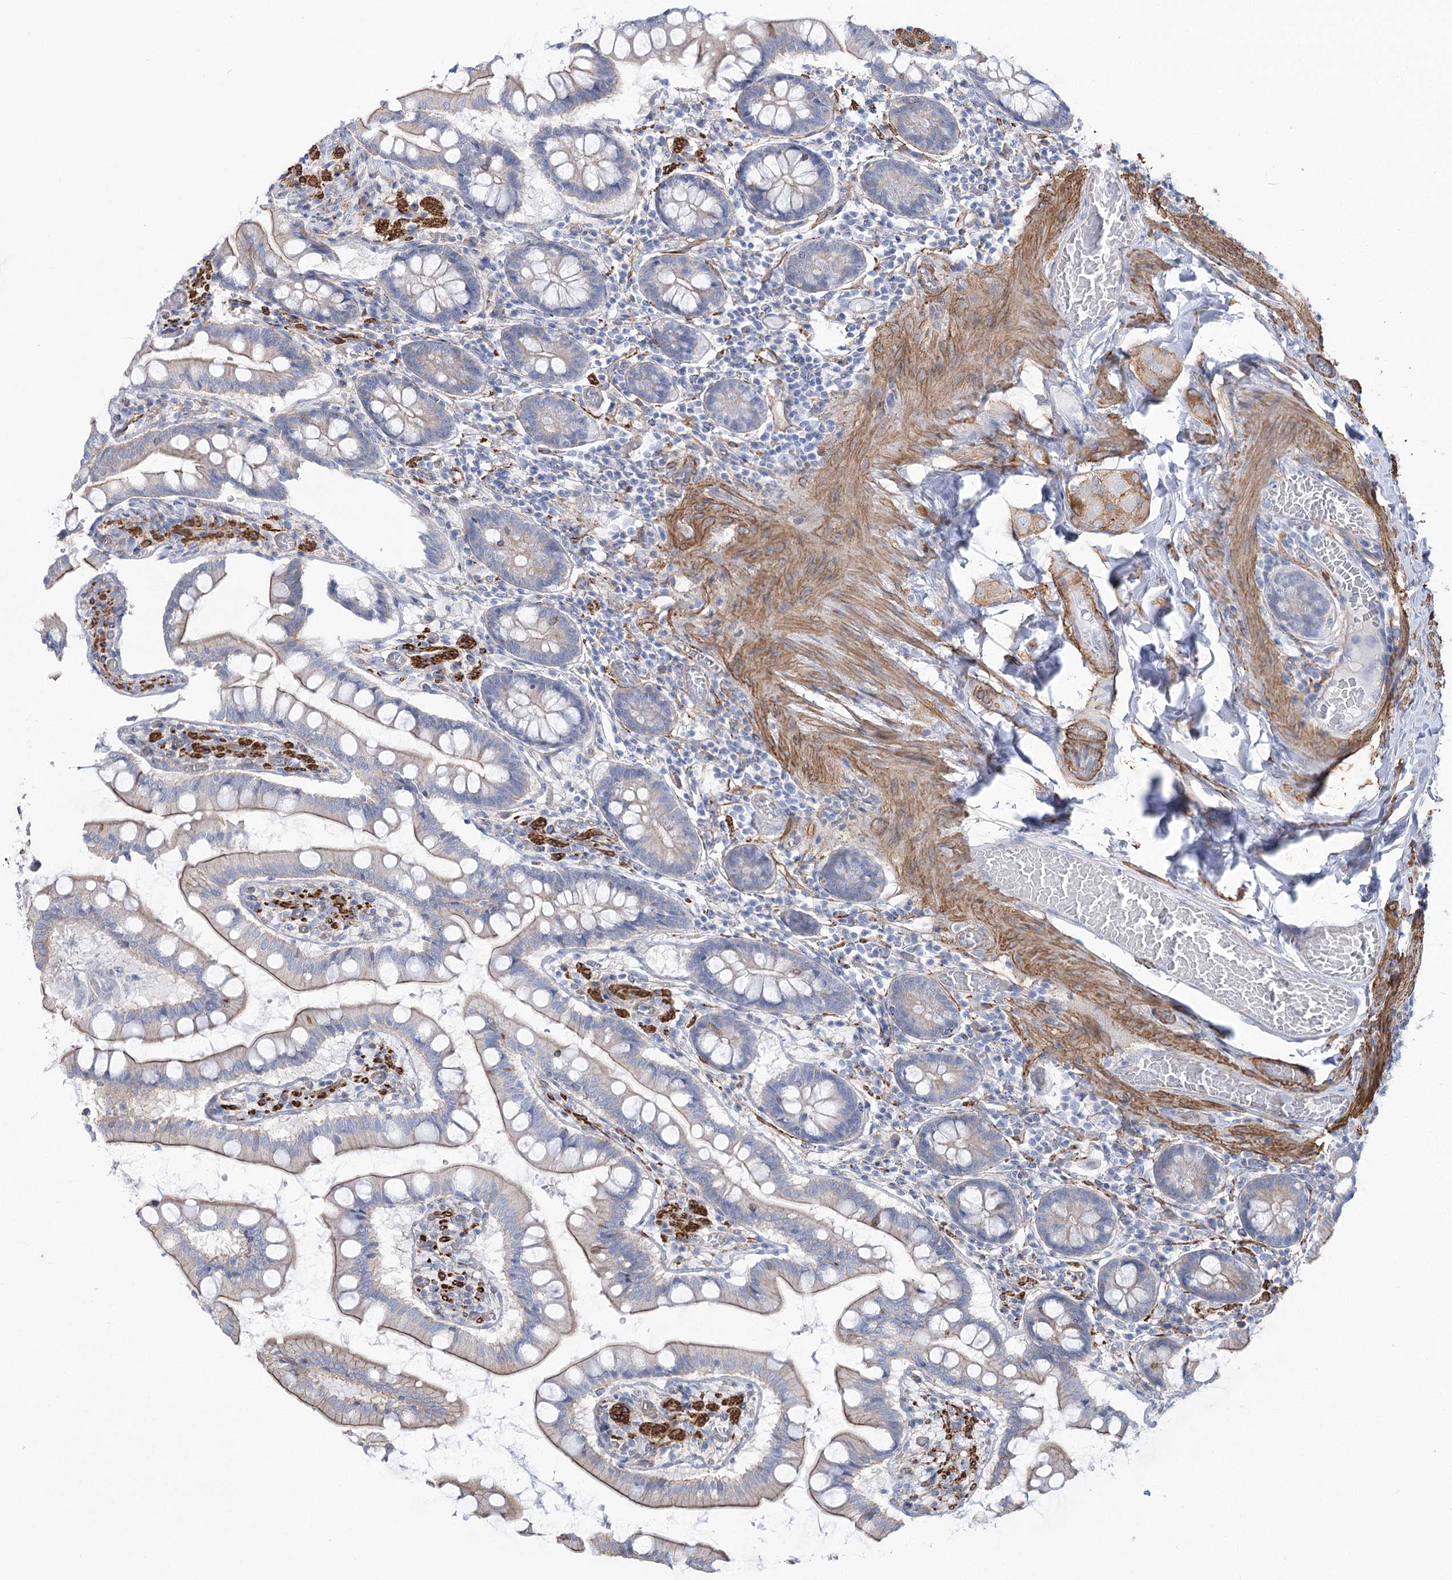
{"staining": {"intensity": "moderate", "quantity": "25%-75%", "location": "cytoplasmic/membranous"}, "tissue": "small intestine", "cell_type": "Glandular cells", "image_type": "normal", "snomed": [{"axis": "morphology", "description": "Normal tissue, NOS"}, {"axis": "topography", "description": "Small intestine"}], "caption": "This histopathology image displays immunohistochemistry staining of benign human small intestine, with medium moderate cytoplasmic/membranous positivity in approximately 25%-75% of glandular cells.", "gene": "PLEKHA5", "patient": {"sex": "male", "age": 41}}